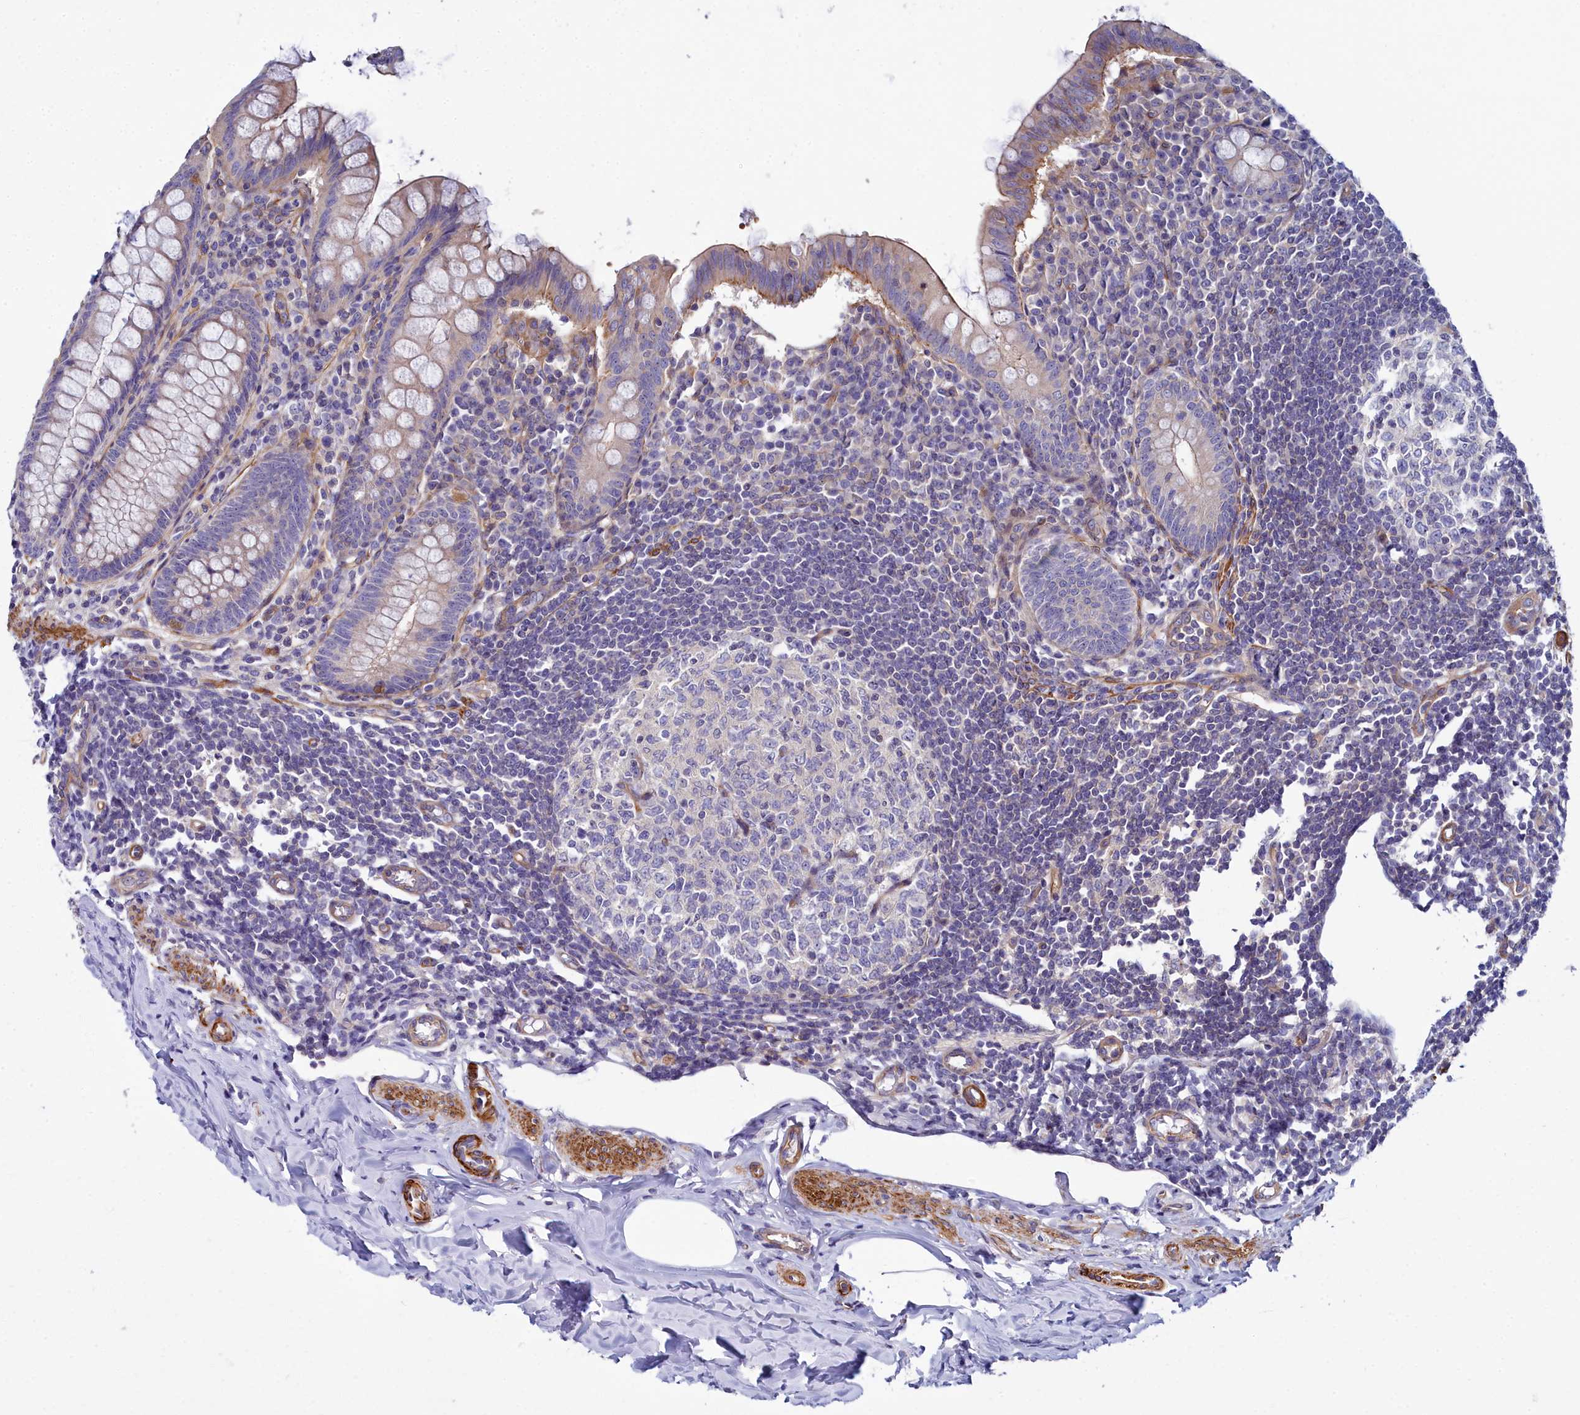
{"staining": {"intensity": "moderate", "quantity": "<25%", "location": "cytoplasmic/membranous"}, "tissue": "appendix", "cell_type": "Glandular cells", "image_type": "normal", "snomed": [{"axis": "morphology", "description": "Normal tissue, NOS"}, {"axis": "topography", "description": "Appendix"}], "caption": "Moderate cytoplasmic/membranous protein staining is present in approximately <25% of glandular cells in appendix.", "gene": "FADS3", "patient": {"sex": "female", "age": 33}}